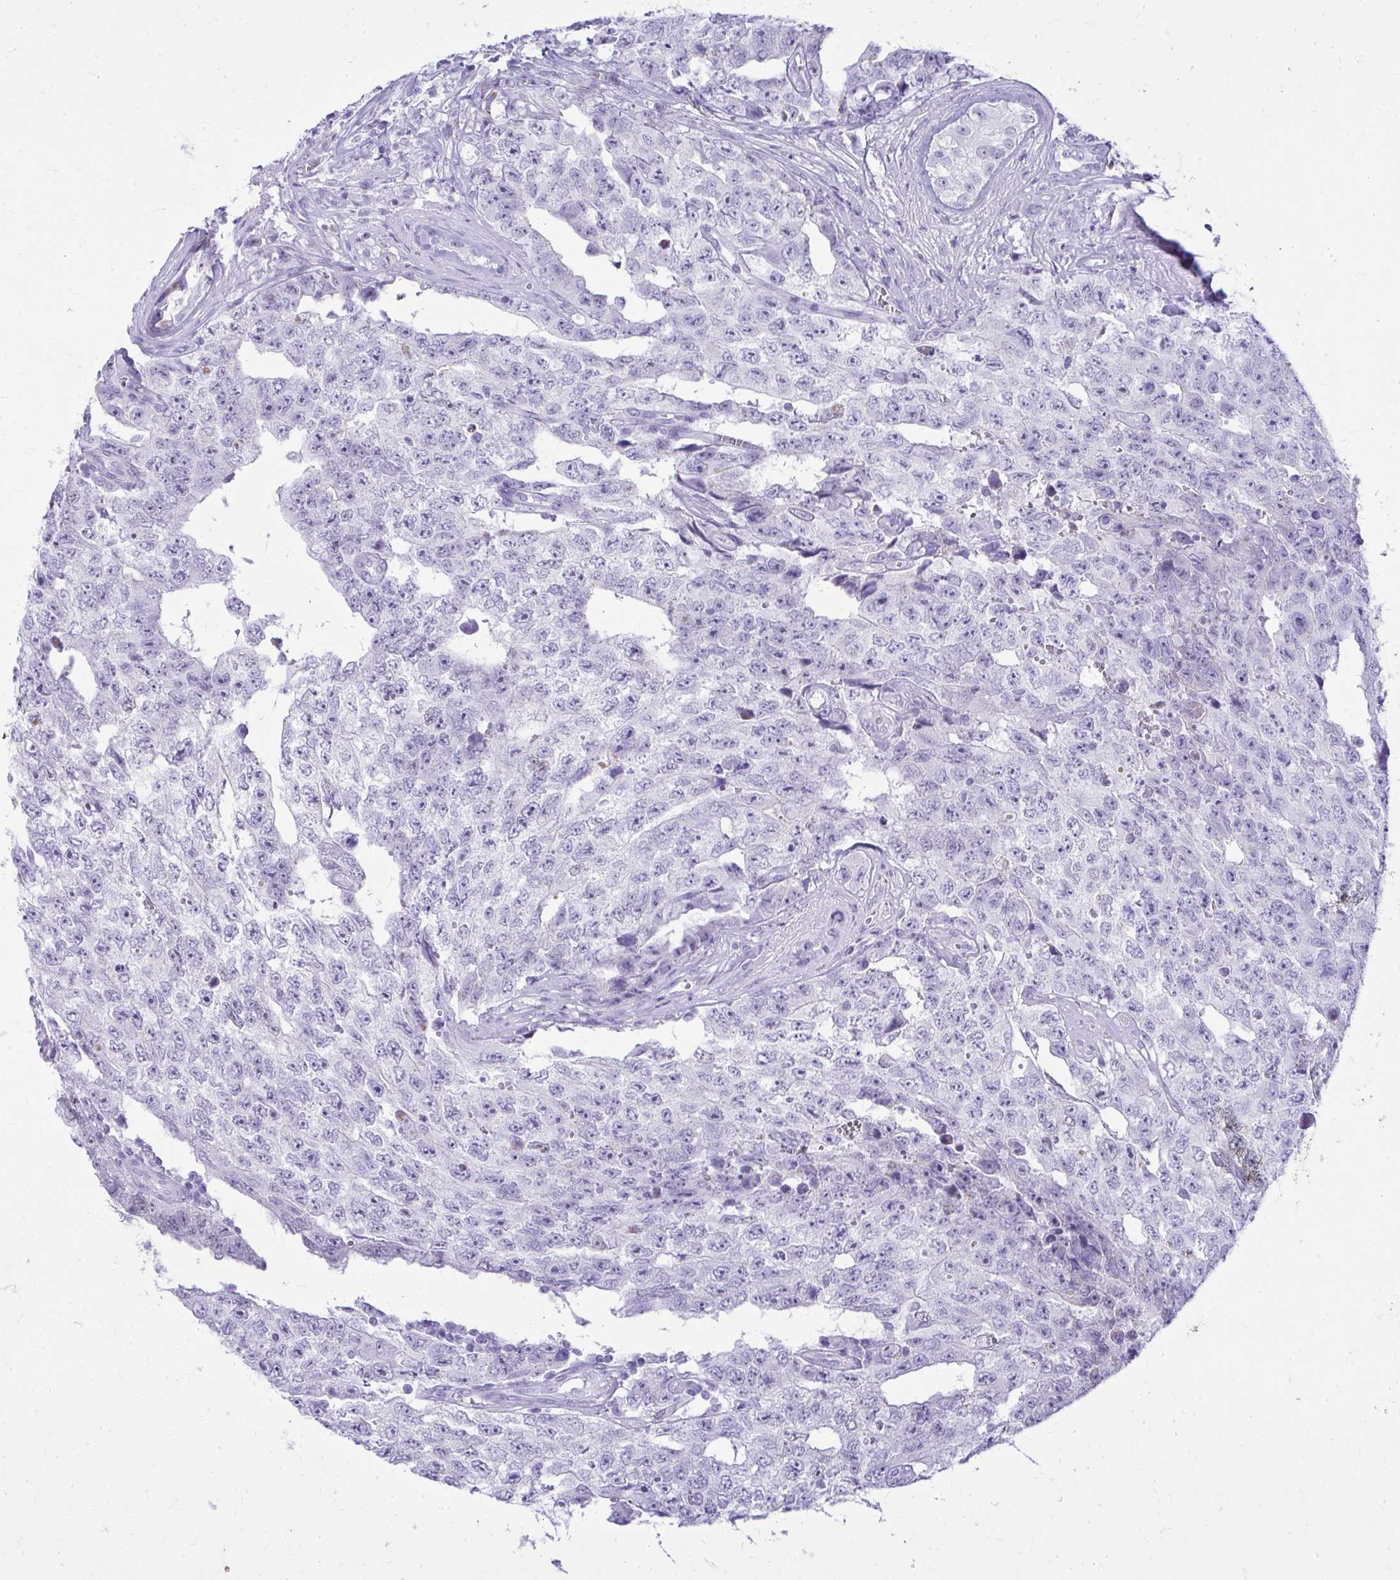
{"staining": {"intensity": "negative", "quantity": "none", "location": "none"}, "tissue": "testis cancer", "cell_type": "Tumor cells", "image_type": "cancer", "snomed": [{"axis": "morphology", "description": "Normal tissue, NOS"}, {"axis": "morphology", "description": "Carcinoma, Embryonal, NOS"}, {"axis": "topography", "description": "Testis"}, {"axis": "topography", "description": "Epididymis"}], "caption": "Immunohistochemistry (IHC) photomicrograph of neoplastic tissue: testis cancer (embryonal carcinoma) stained with DAB reveals no significant protein expression in tumor cells.", "gene": "RALYL", "patient": {"sex": "male", "age": 25}}